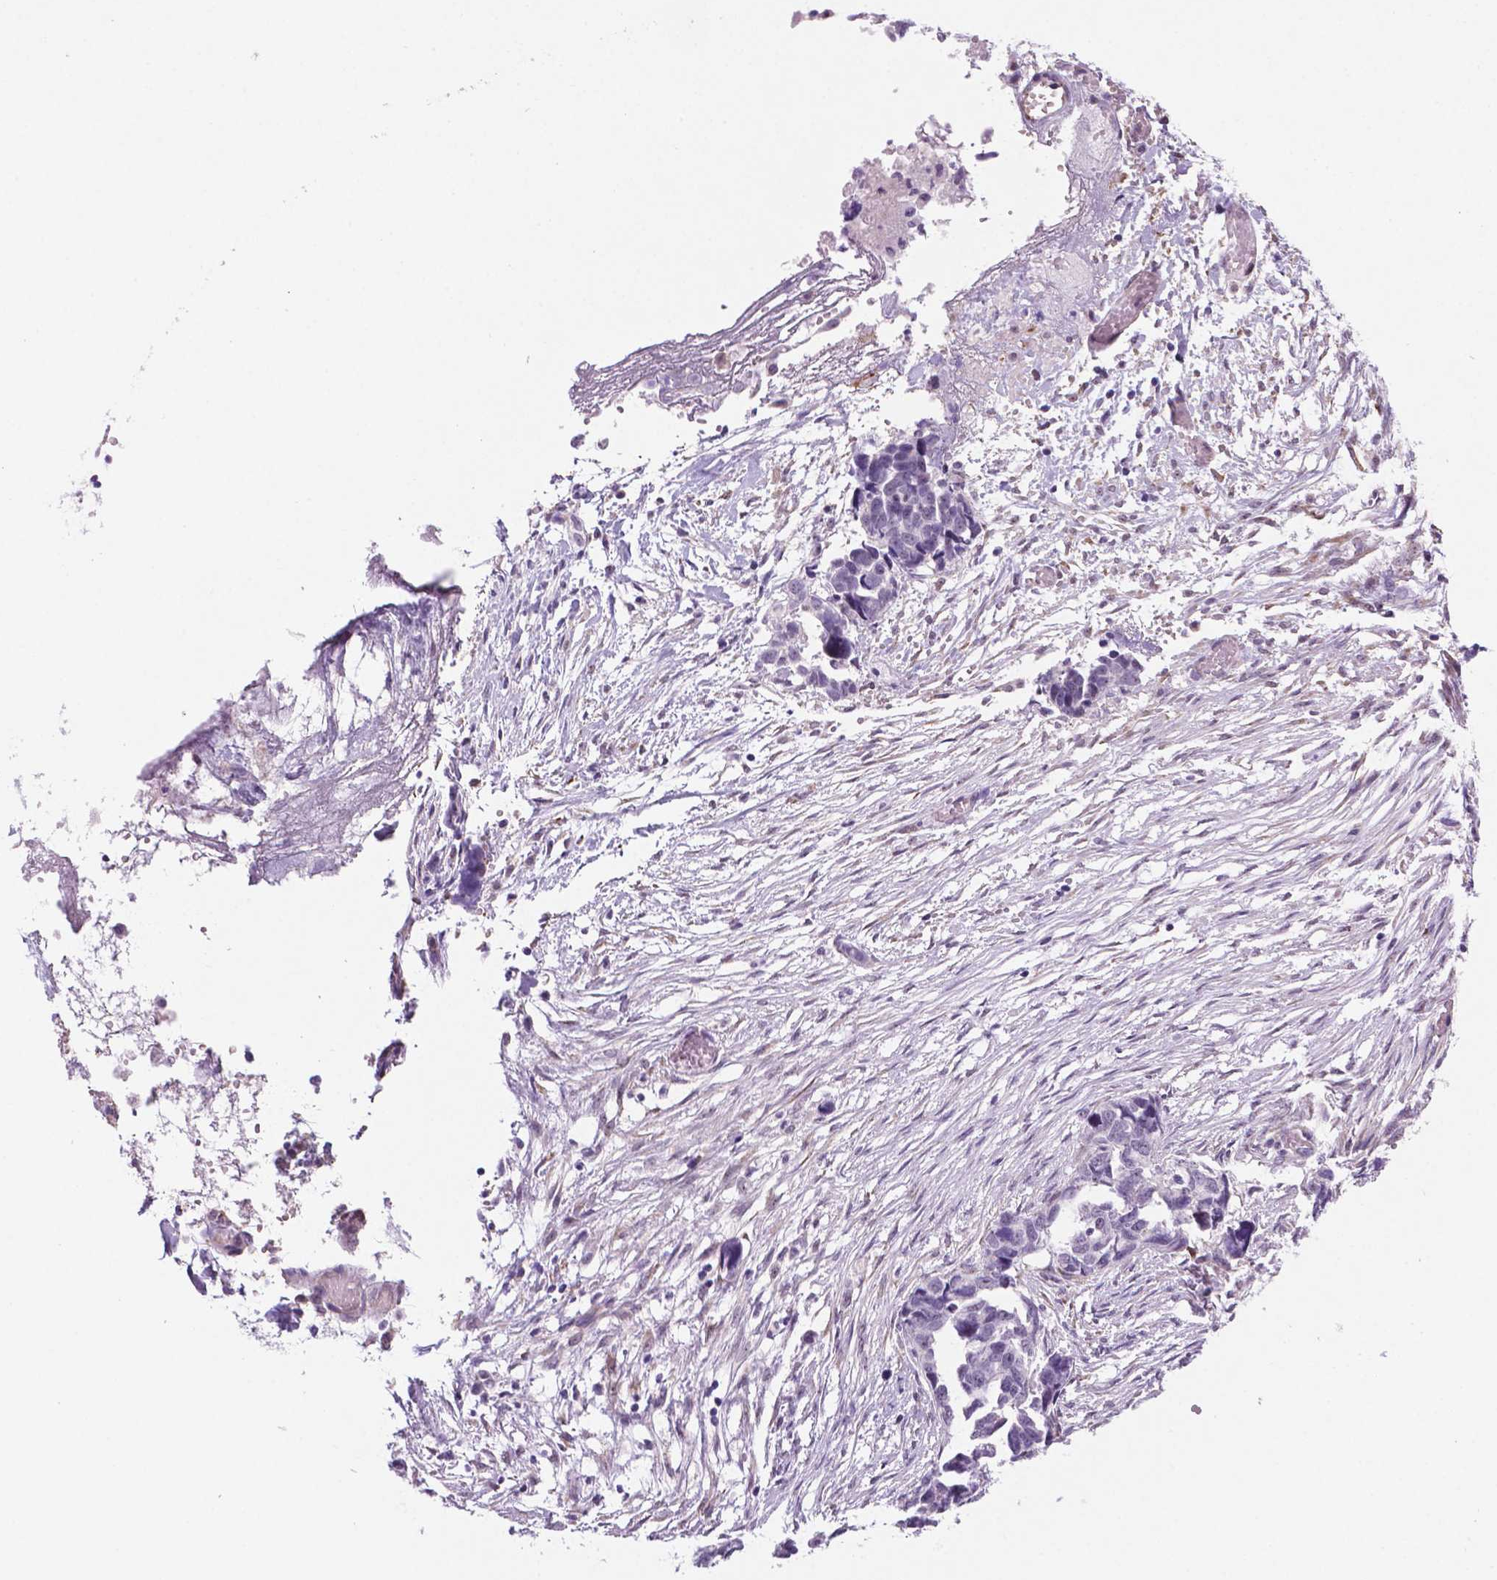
{"staining": {"intensity": "negative", "quantity": "none", "location": "none"}, "tissue": "ovarian cancer", "cell_type": "Tumor cells", "image_type": "cancer", "snomed": [{"axis": "morphology", "description": "Cystadenocarcinoma, serous, NOS"}, {"axis": "topography", "description": "Ovary"}], "caption": "The photomicrograph shows no significant positivity in tumor cells of ovarian serous cystadenocarcinoma. (DAB immunohistochemistry, high magnification).", "gene": "C18orf21", "patient": {"sex": "female", "age": 69}}